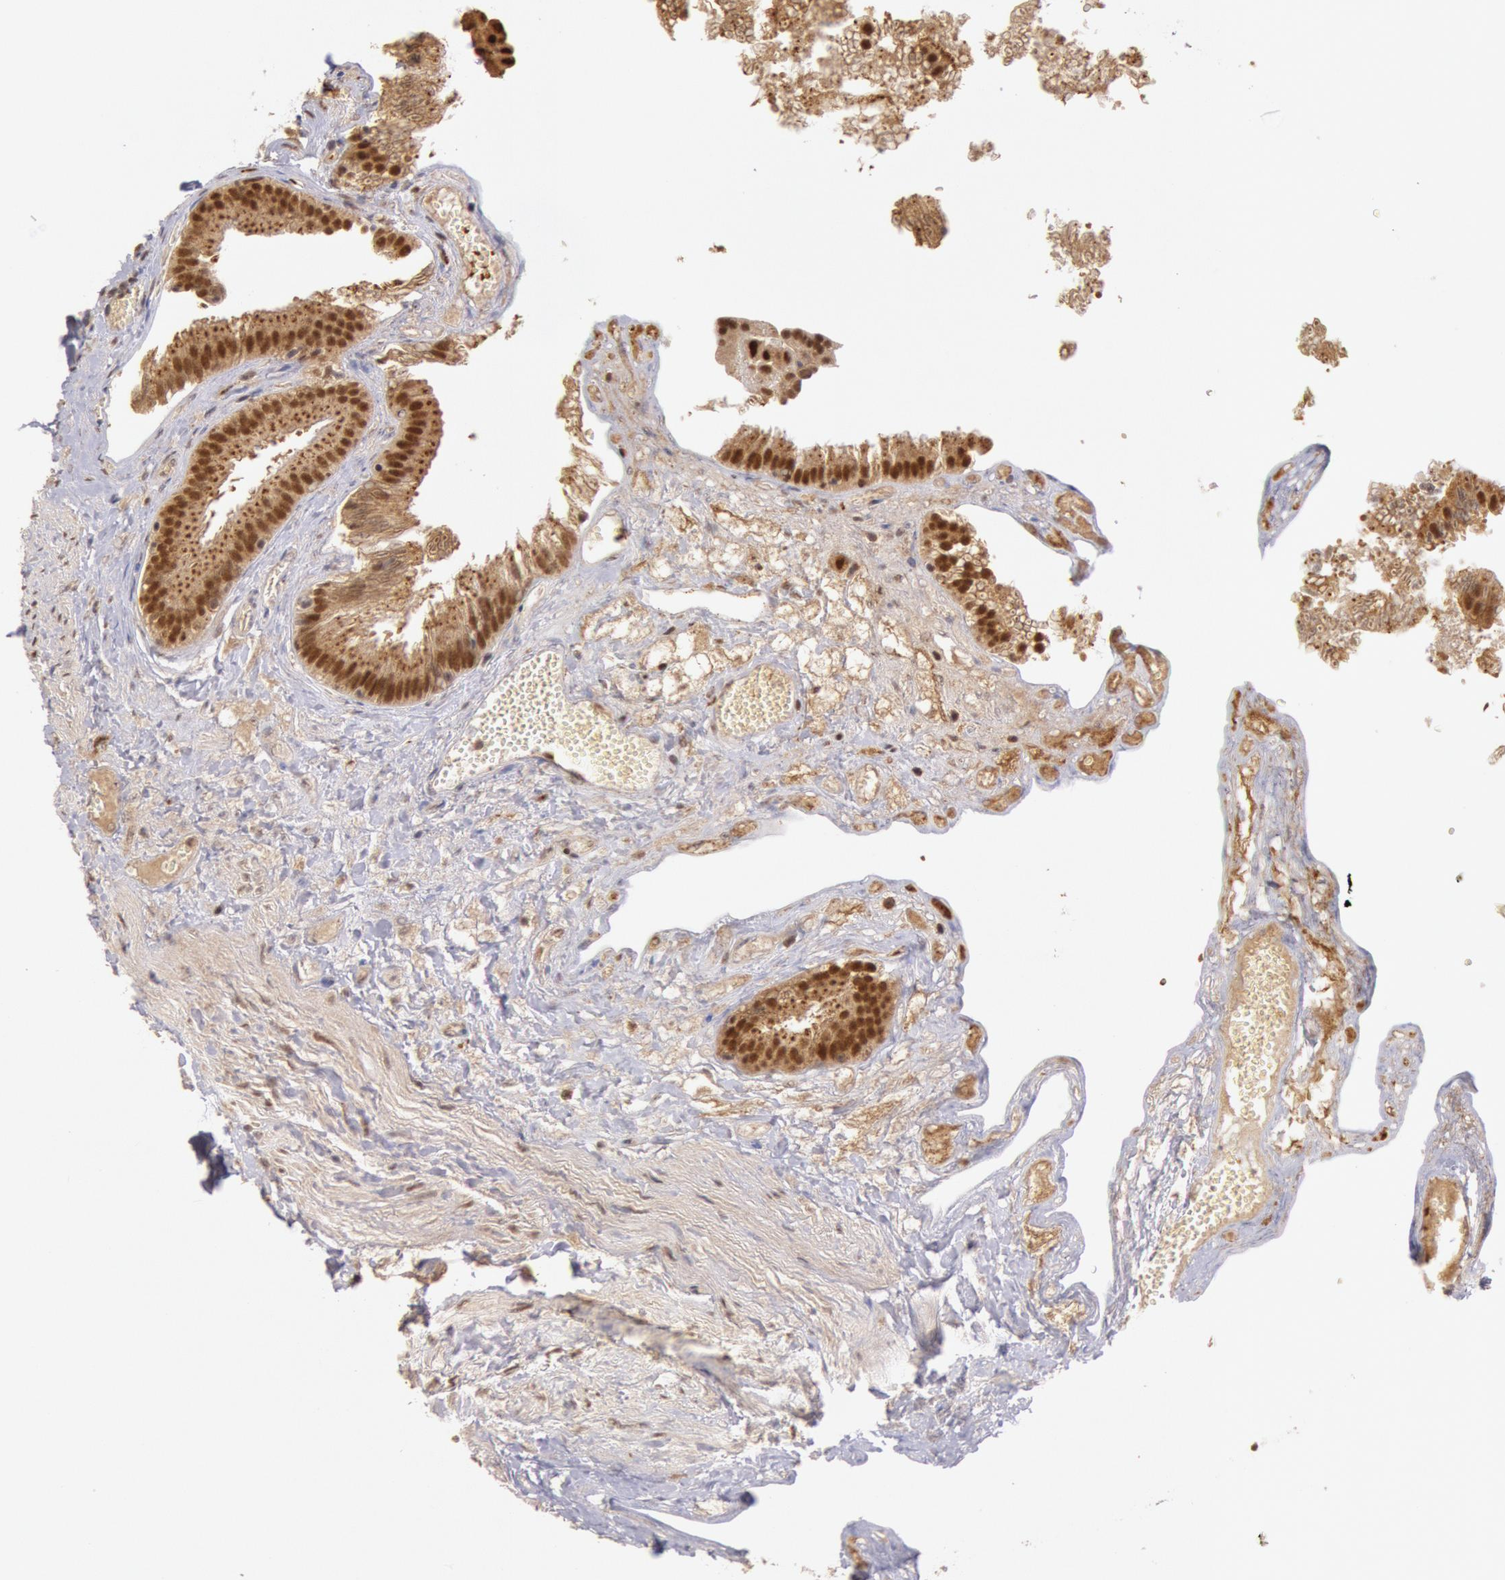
{"staining": {"intensity": "strong", "quantity": ">75%", "location": "nuclear"}, "tissue": "gallbladder", "cell_type": "Glandular cells", "image_type": "normal", "snomed": [{"axis": "morphology", "description": "Normal tissue, NOS"}, {"axis": "topography", "description": "Gallbladder"}], "caption": "Brown immunohistochemical staining in benign gallbladder demonstrates strong nuclear positivity in approximately >75% of glandular cells.", "gene": "LIG4", "patient": {"sex": "female", "age": 24}}